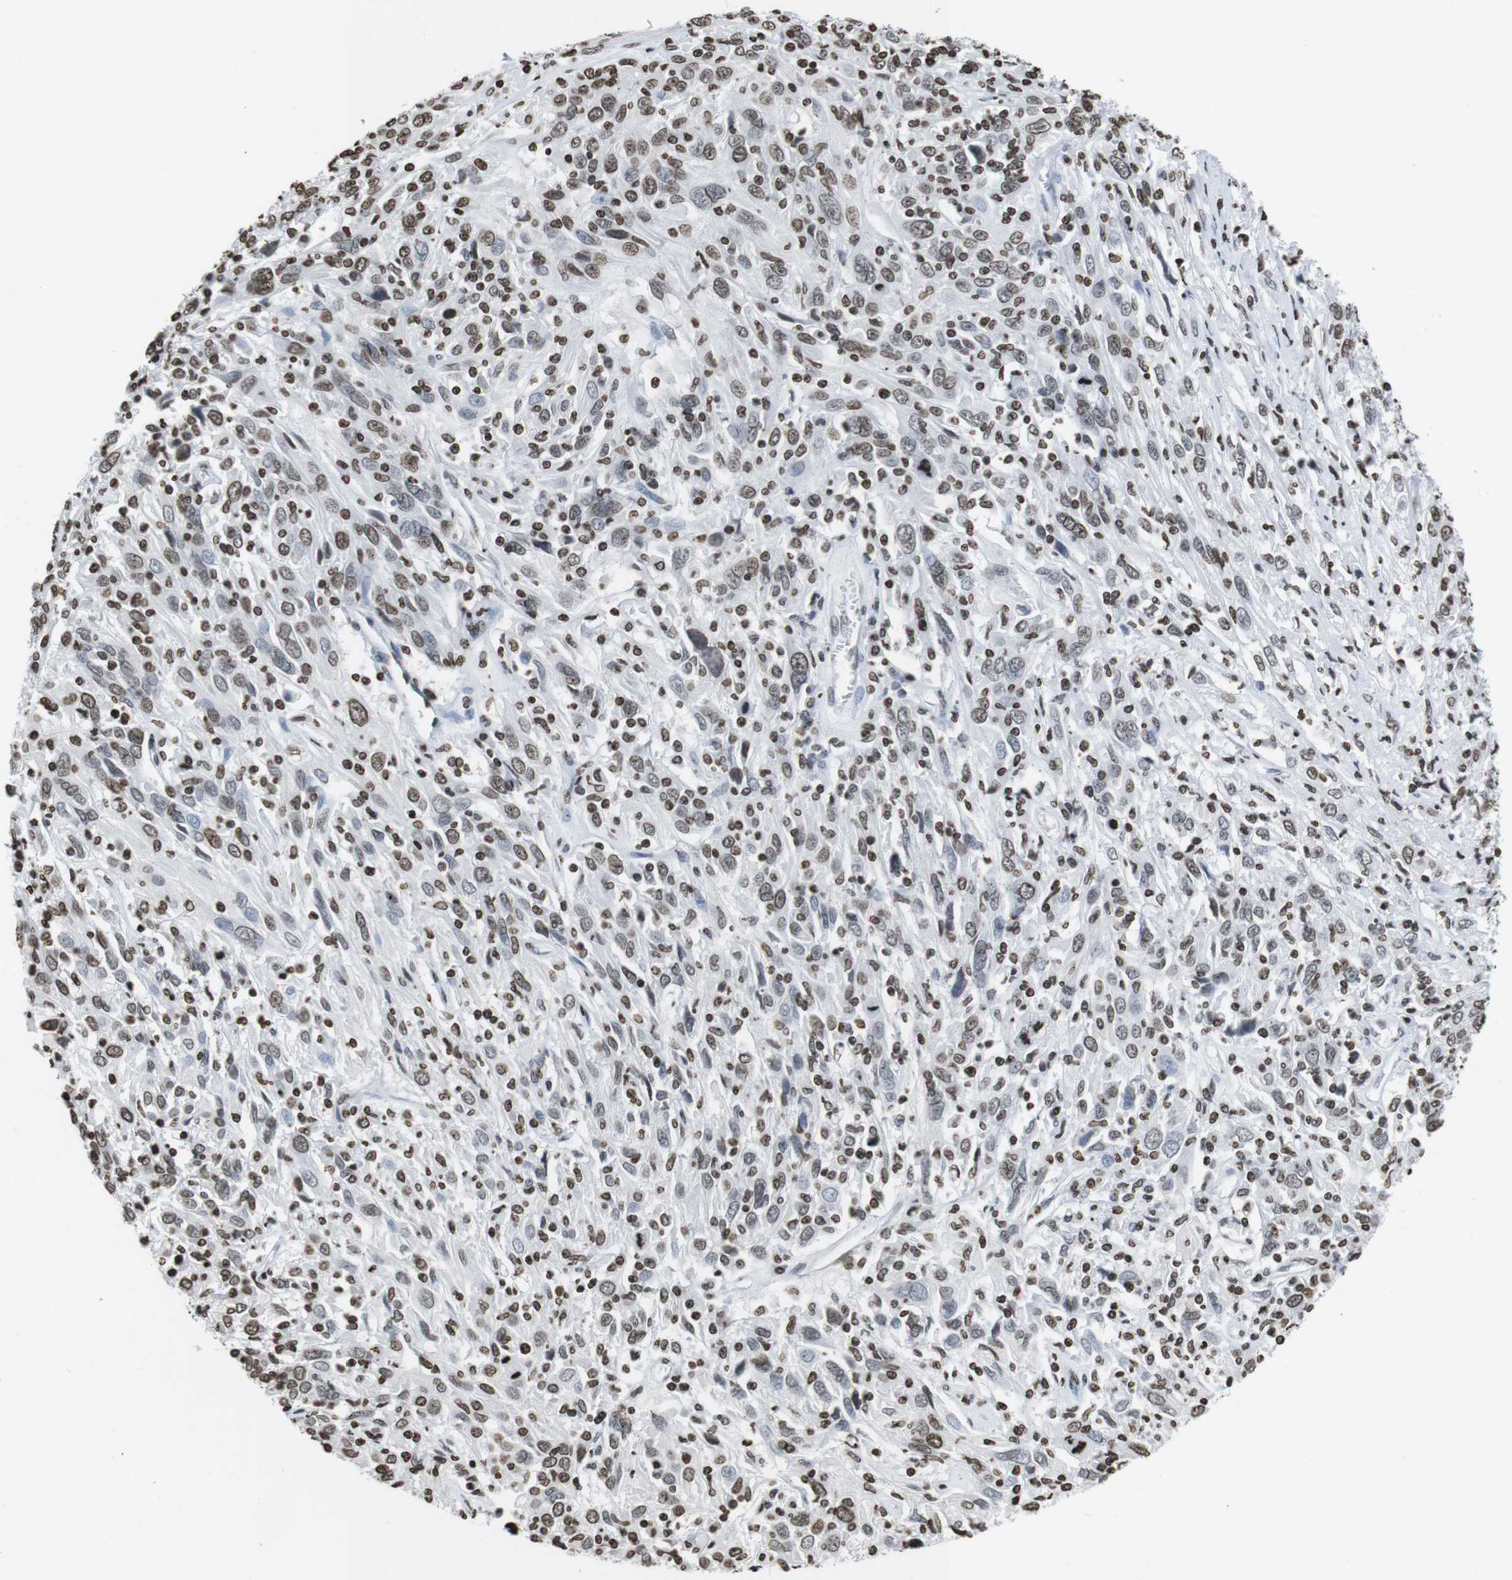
{"staining": {"intensity": "moderate", "quantity": "25%-75%", "location": "nuclear"}, "tissue": "cervical cancer", "cell_type": "Tumor cells", "image_type": "cancer", "snomed": [{"axis": "morphology", "description": "Squamous cell carcinoma, NOS"}, {"axis": "topography", "description": "Cervix"}], "caption": "Squamous cell carcinoma (cervical) stained with DAB (3,3'-diaminobenzidine) immunohistochemistry demonstrates medium levels of moderate nuclear staining in approximately 25%-75% of tumor cells.", "gene": "BSX", "patient": {"sex": "female", "age": 46}}